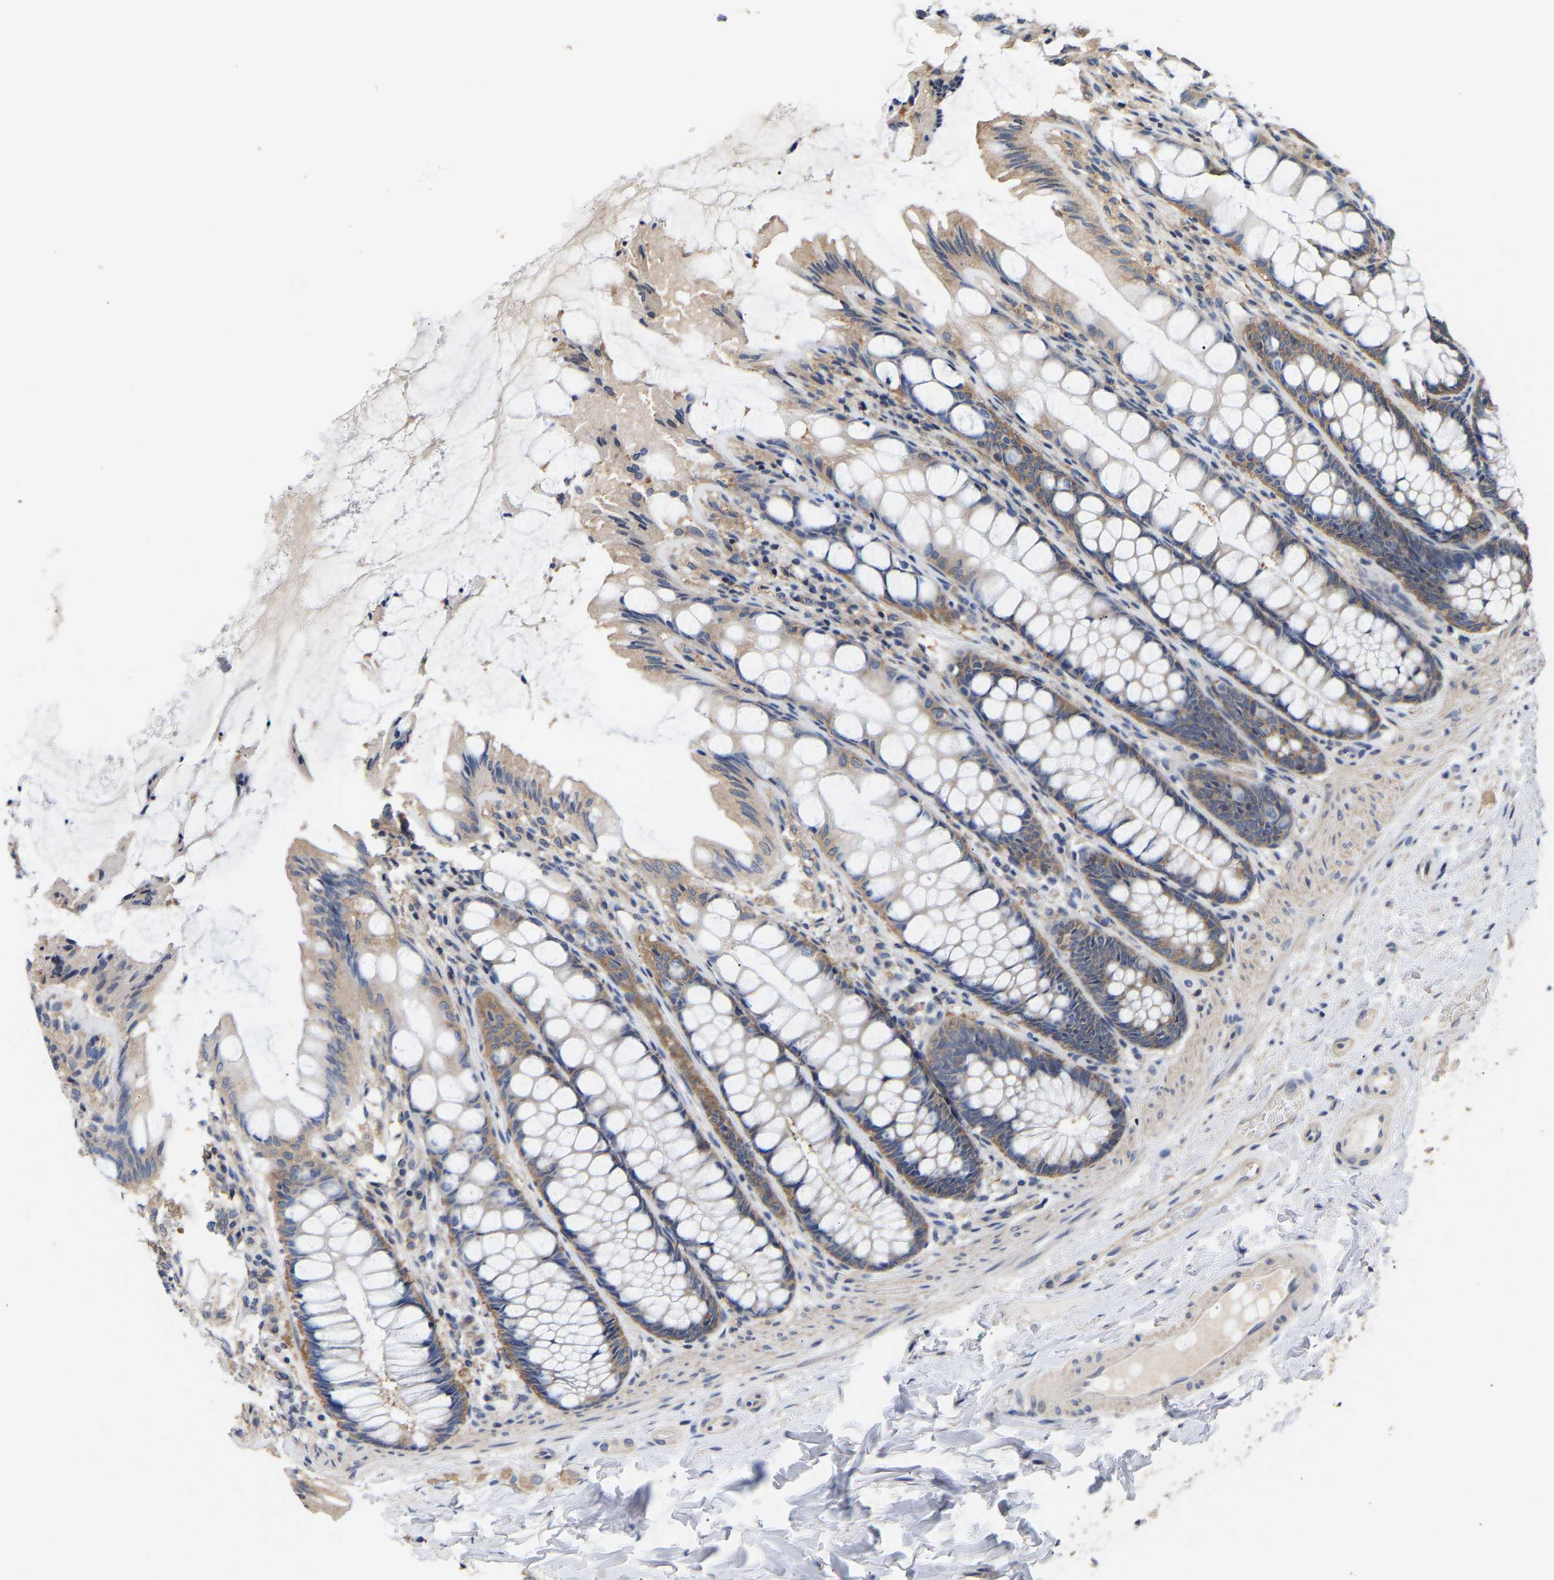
{"staining": {"intensity": "weak", "quantity": ">75%", "location": "cytoplasmic/membranous"}, "tissue": "colon", "cell_type": "Endothelial cells", "image_type": "normal", "snomed": [{"axis": "morphology", "description": "Normal tissue, NOS"}, {"axis": "topography", "description": "Colon"}], "caption": "DAB (3,3'-diaminobenzidine) immunohistochemical staining of normal colon reveals weak cytoplasmic/membranous protein positivity in about >75% of endothelial cells. (DAB (3,3'-diaminobenzidine) = brown stain, brightfield microscopy at high magnification).", "gene": "AIMP2", "patient": {"sex": "male", "age": 47}}